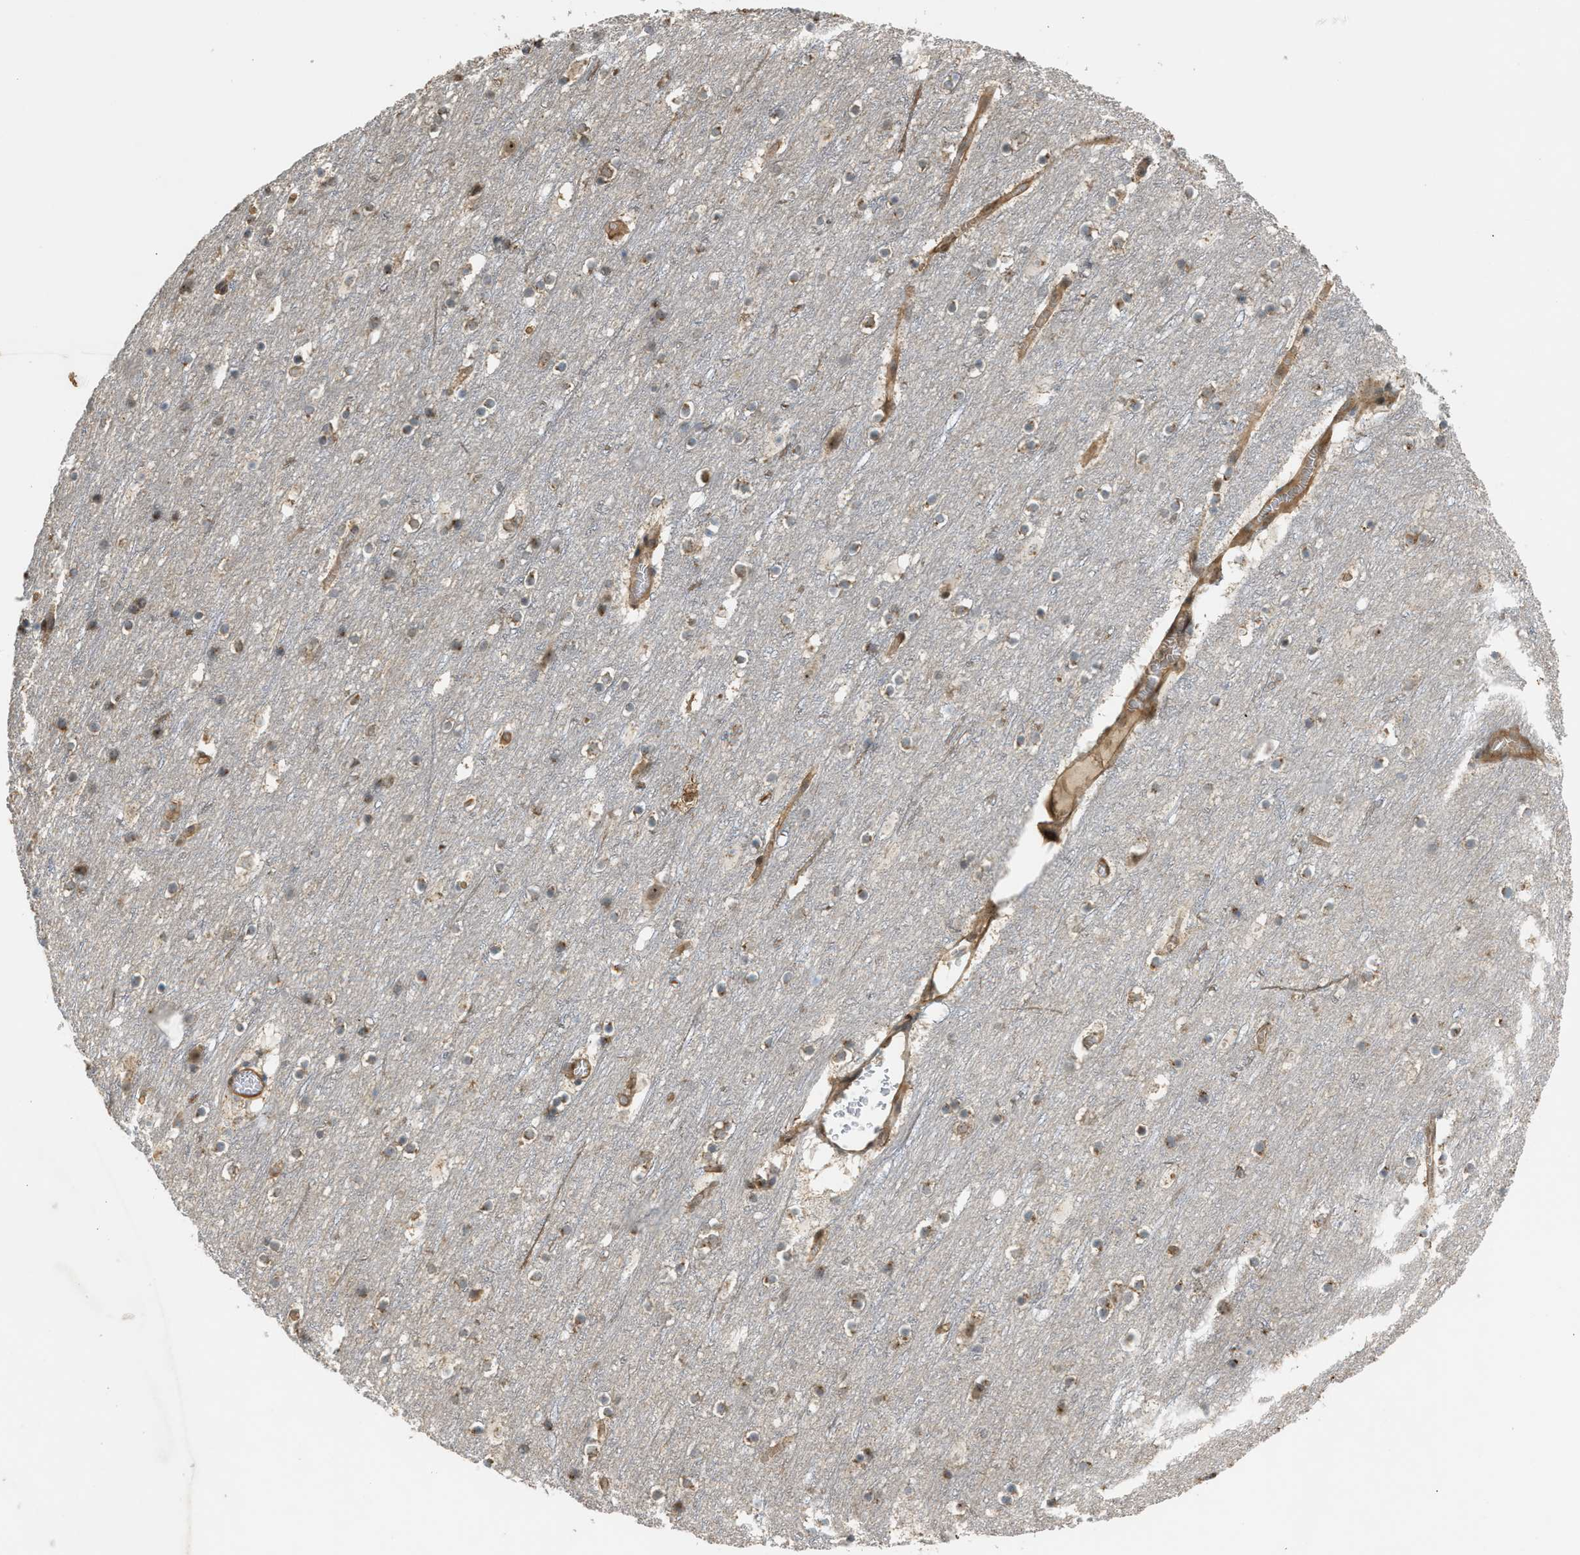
{"staining": {"intensity": "moderate", "quantity": ">75%", "location": "cytoplasmic/membranous"}, "tissue": "cerebral cortex", "cell_type": "Endothelial cells", "image_type": "normal", "snomed": [{"axis": "morphology", "description": "Normal tissue, NOS"}, {"axis": "topography", "description": "Cerebral cortex"}], "caption": "The image exhibits immunohistochemical staining of normal cerebral cortex. There is moderate cytoplasmic/membranous staining is identified in approximately >75% of endothelial cells.", "gene": "BAG3", "patient": {"sex": "male", "age": 45}}